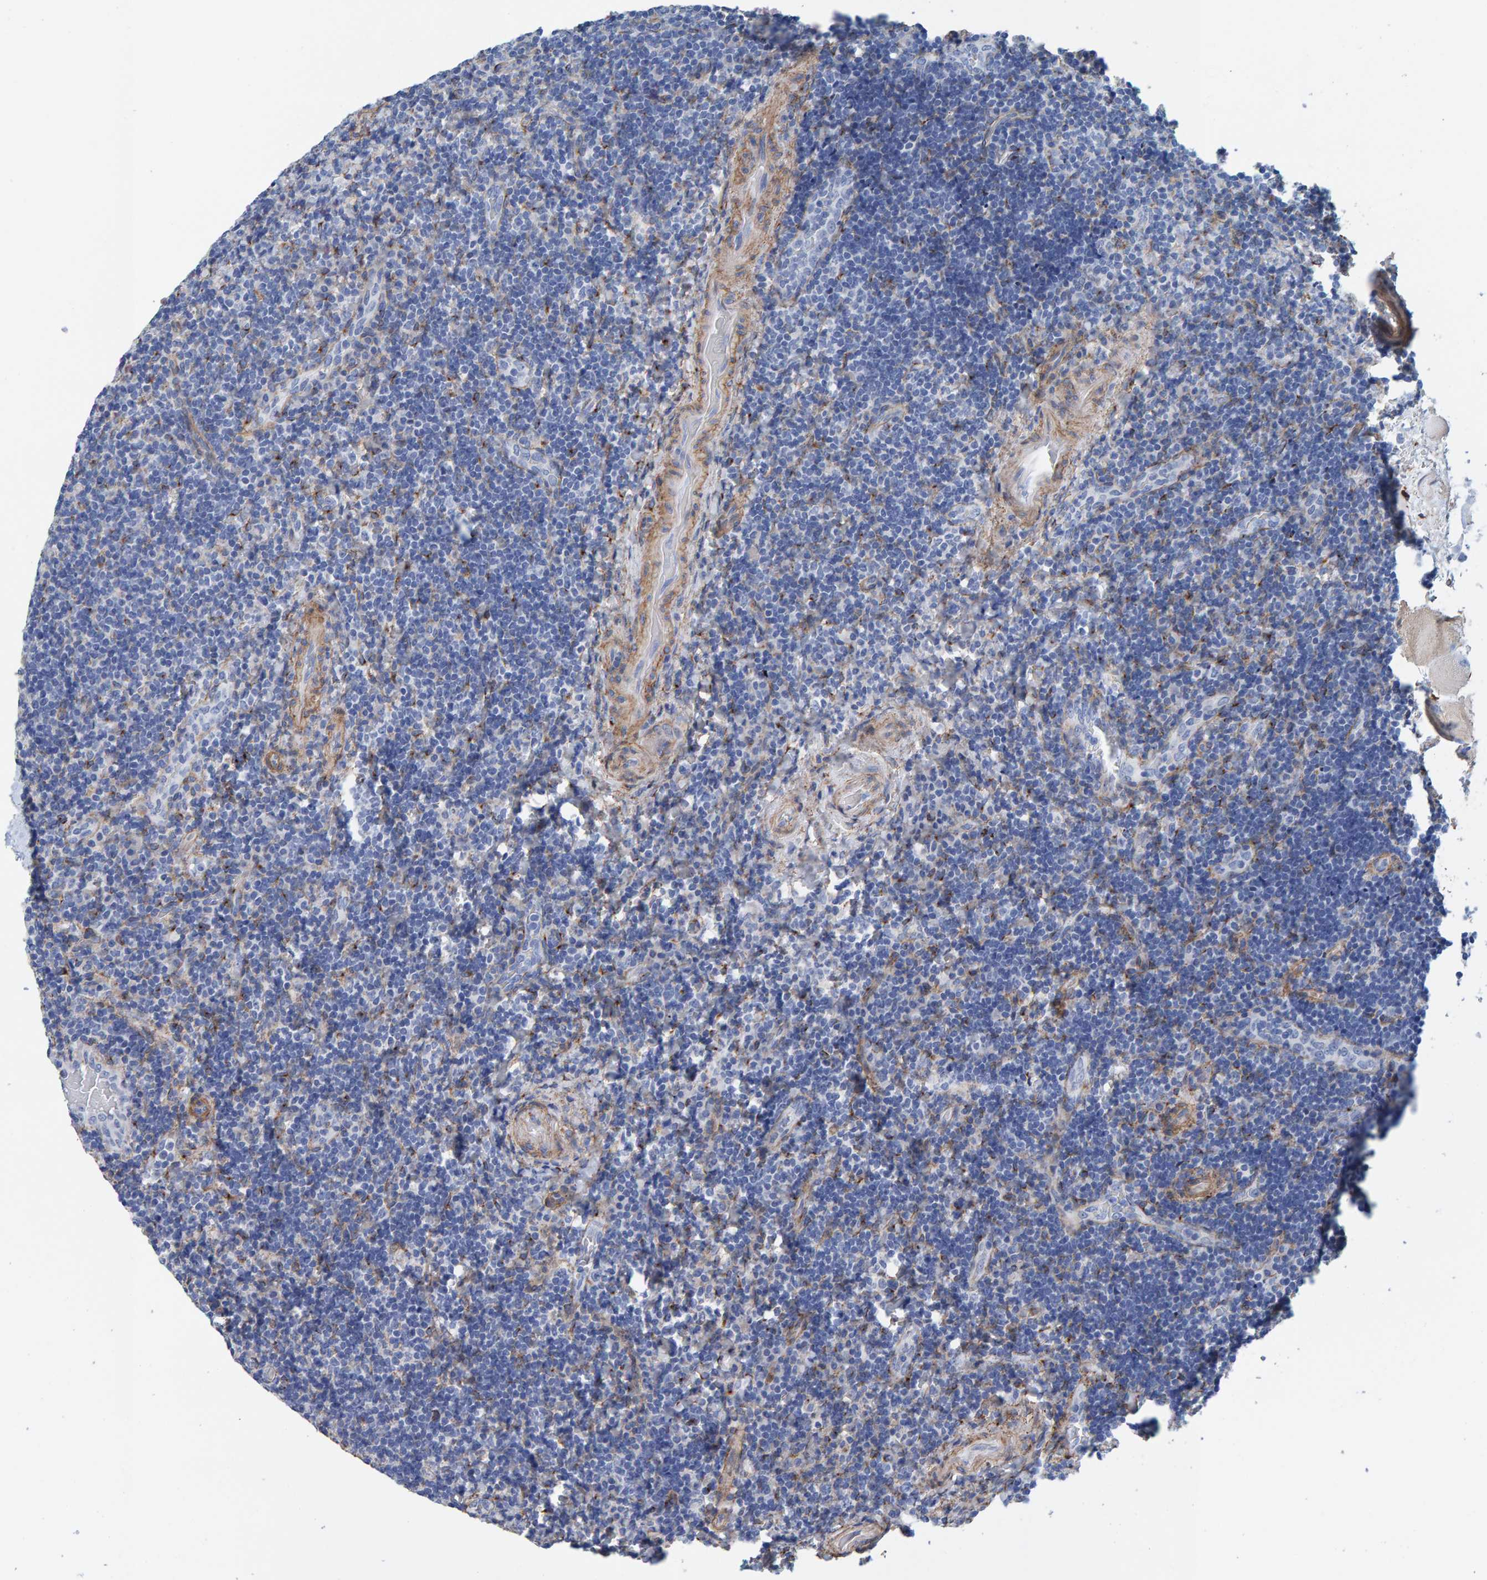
{"staining": {"intensity": "negative", "quantity": "none", "location": "none"}, "tissue": "lymphoma", "cell_type": "Tumor cells", "image_type": "cancer", "snomed": [{"axis": "morphology", "description": "Malignant lymphoma, non-Hodgkin's type, High grade"}, {"axis": "topography", "description": "Tonsil"}], "caption": "High power microscopy image of an immunohistochemistry micrograph of lymphoma, revealing no significant expression in tumor cells.", "gene": "LRP1", "patient": {"sex": "female", "age": 36}}